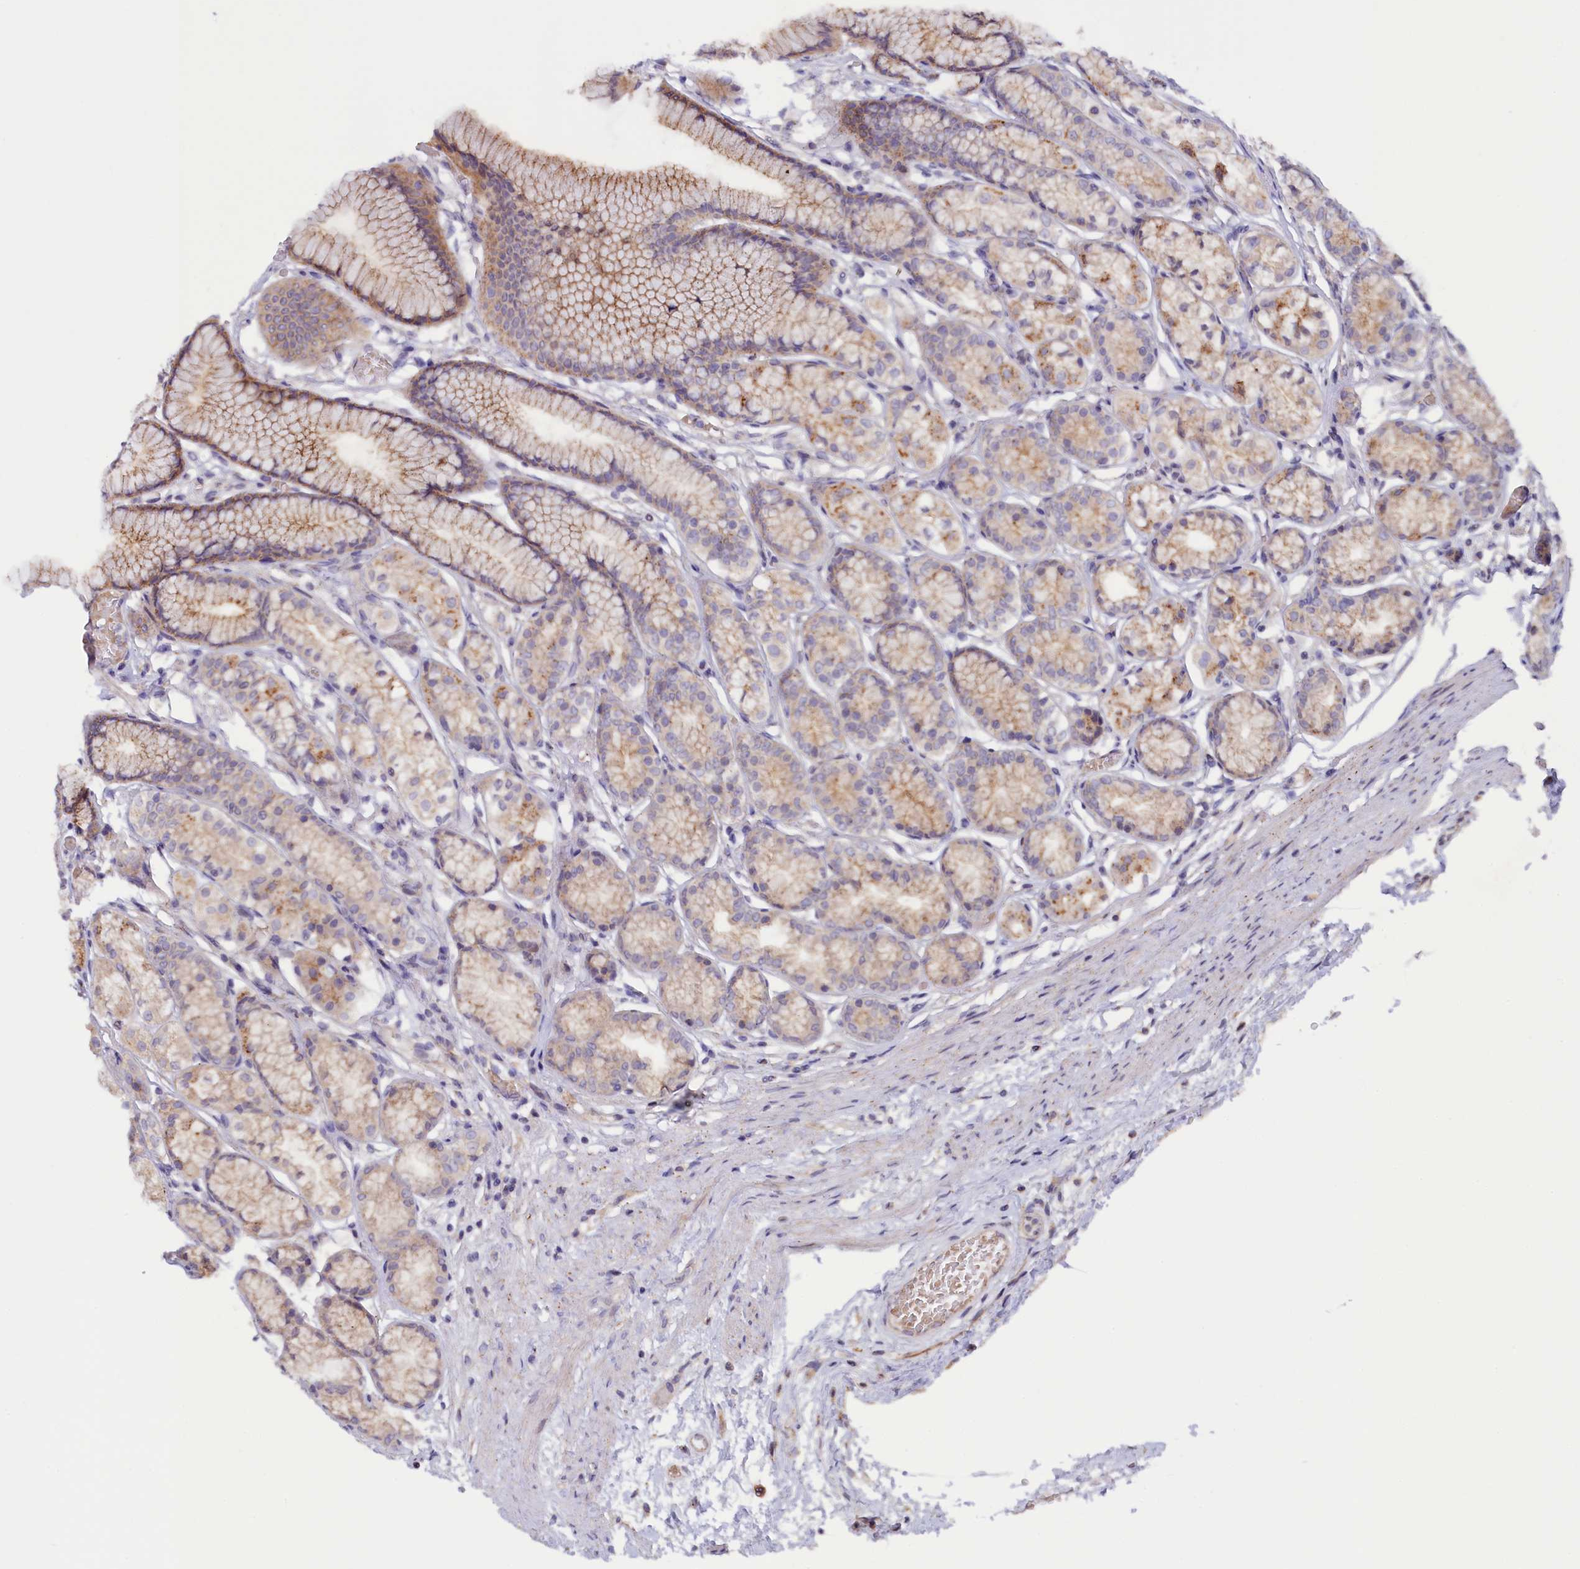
{"staining": {"intensity": "moderate", "quantity": "25%-75%", "location": "cytoplasmic/membranous"}, "tissue": "stomach", "cell_type": "Glandular cells", "image_type": "normal", "snomed": [{"axis": "morphology", "description": "Normal tissue, NOS"}, {"axis": "morphology", "description": "Adenocarcinoma, NOS"}, {"axis": "morphology", "description": "Adenocarcinoma, High grade"}, {"axis": "topography", "description": "Stomach, upper"}, {"axis": "topography", "description": "Stomach"}], "caption": "Glandular cells display moderate cytoplasmic/membranous expression in about 25%-75% of cells in normal stomach. Immunohistochemistry stains the protein in brown and the nuclei are stained blue.", "gene": "HYKK", "patient": {"sex": "female", "age": 65}}